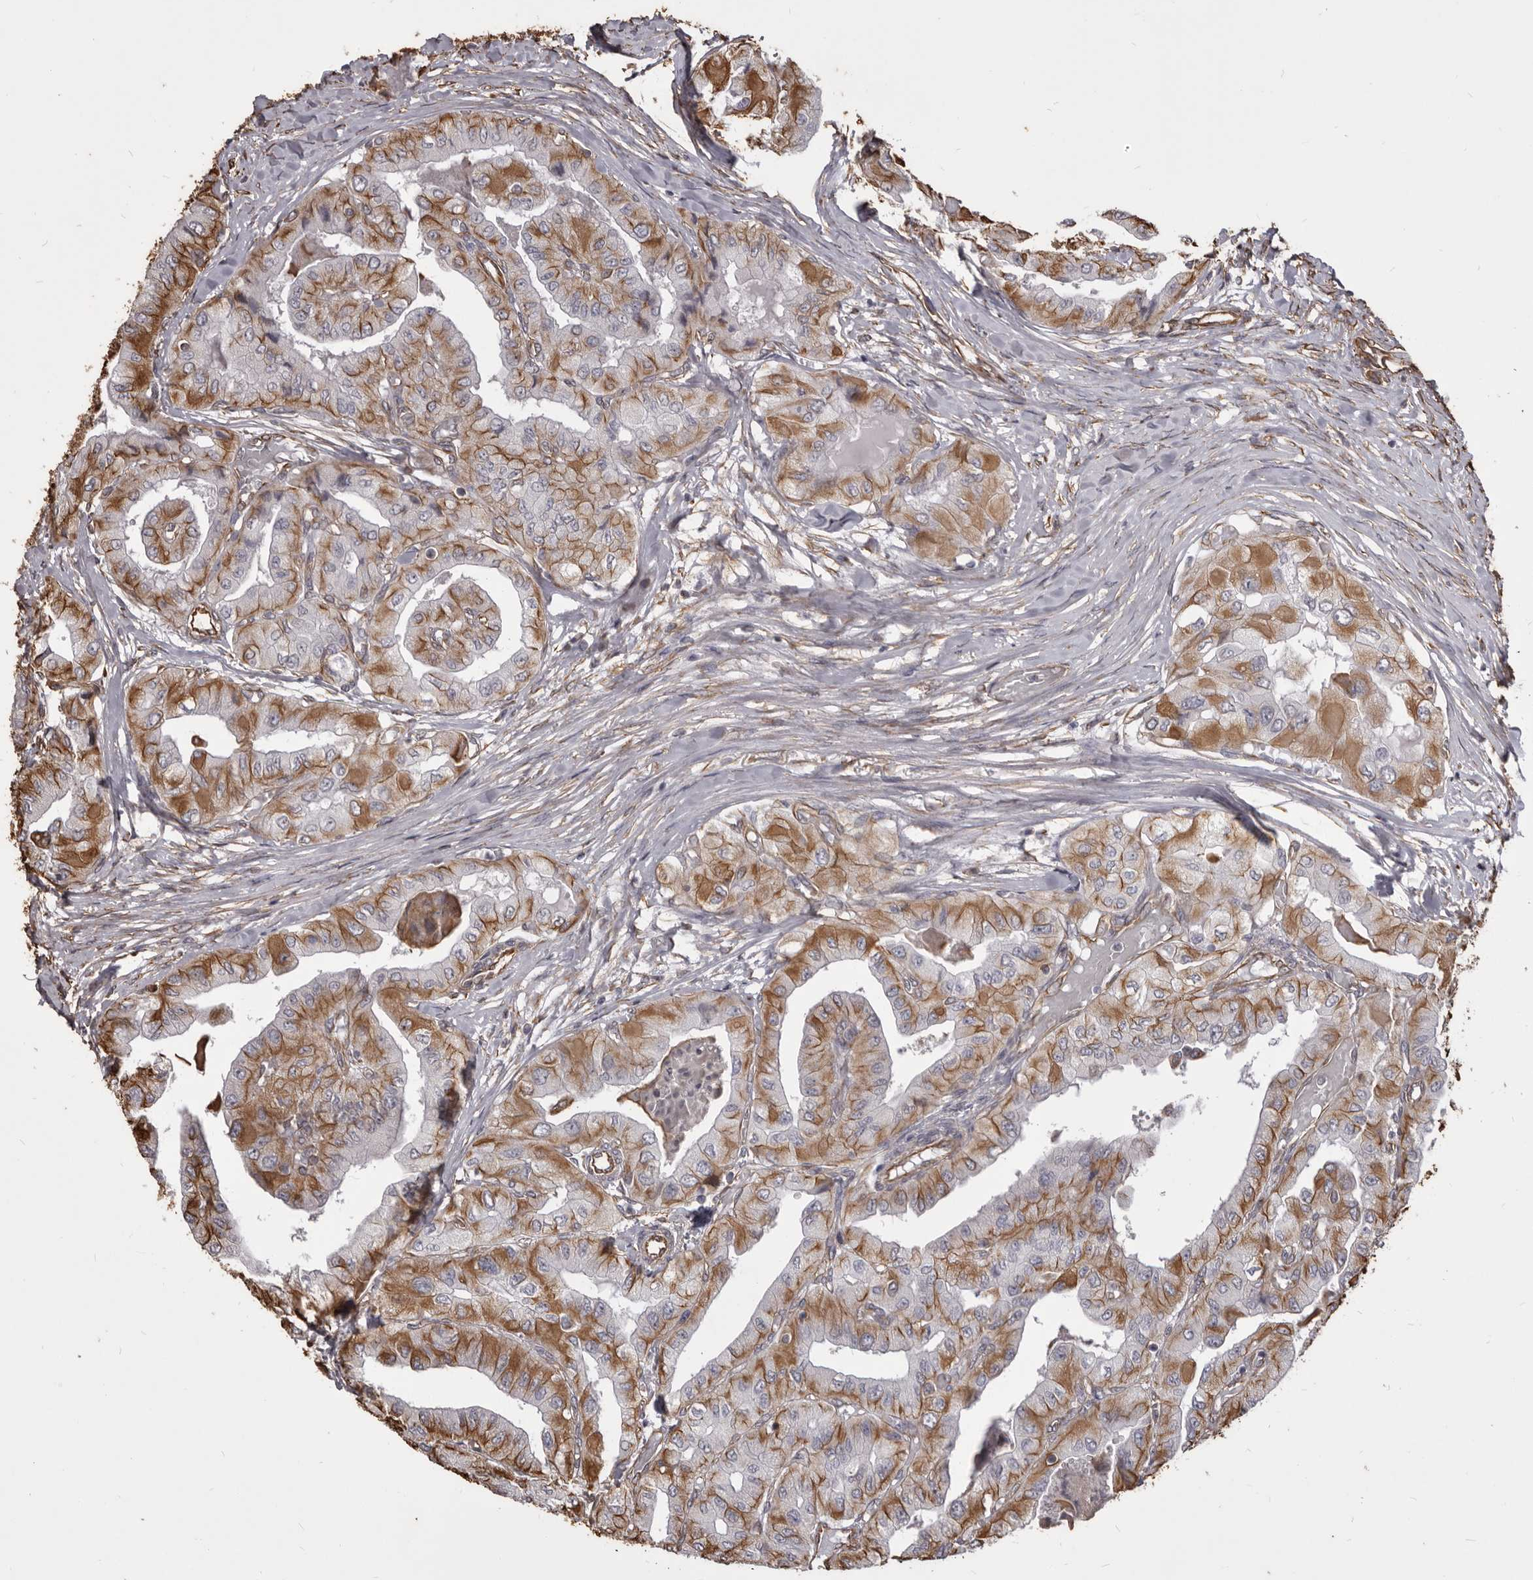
{"staining": {"intensity": "moderate", "quantity": ">75%", "location": "cytoplasmic/membranous"}, "tissue": "thyroid cancer", "cell_type": "Tumor cells", "image_type": "cancer", "snomed": [{"axis": "morphology", "description": "Papillary adenocarcinoma, NOS"}, {"axis": "topography", "description": "Thyroid gland"}], "caption": "Immunohistochemistry (IHC) image of neoplastic tissue: human thyroid cancer stained using IHC demonstrates medium levels of moderate protein expression localized specifically in the cytoplasmic/membranous of tumor cells, appearing as a cytoplasmic/membranous brown color.", "gene": "MTURN", "patient": {"sex": "female", "age": 59}}